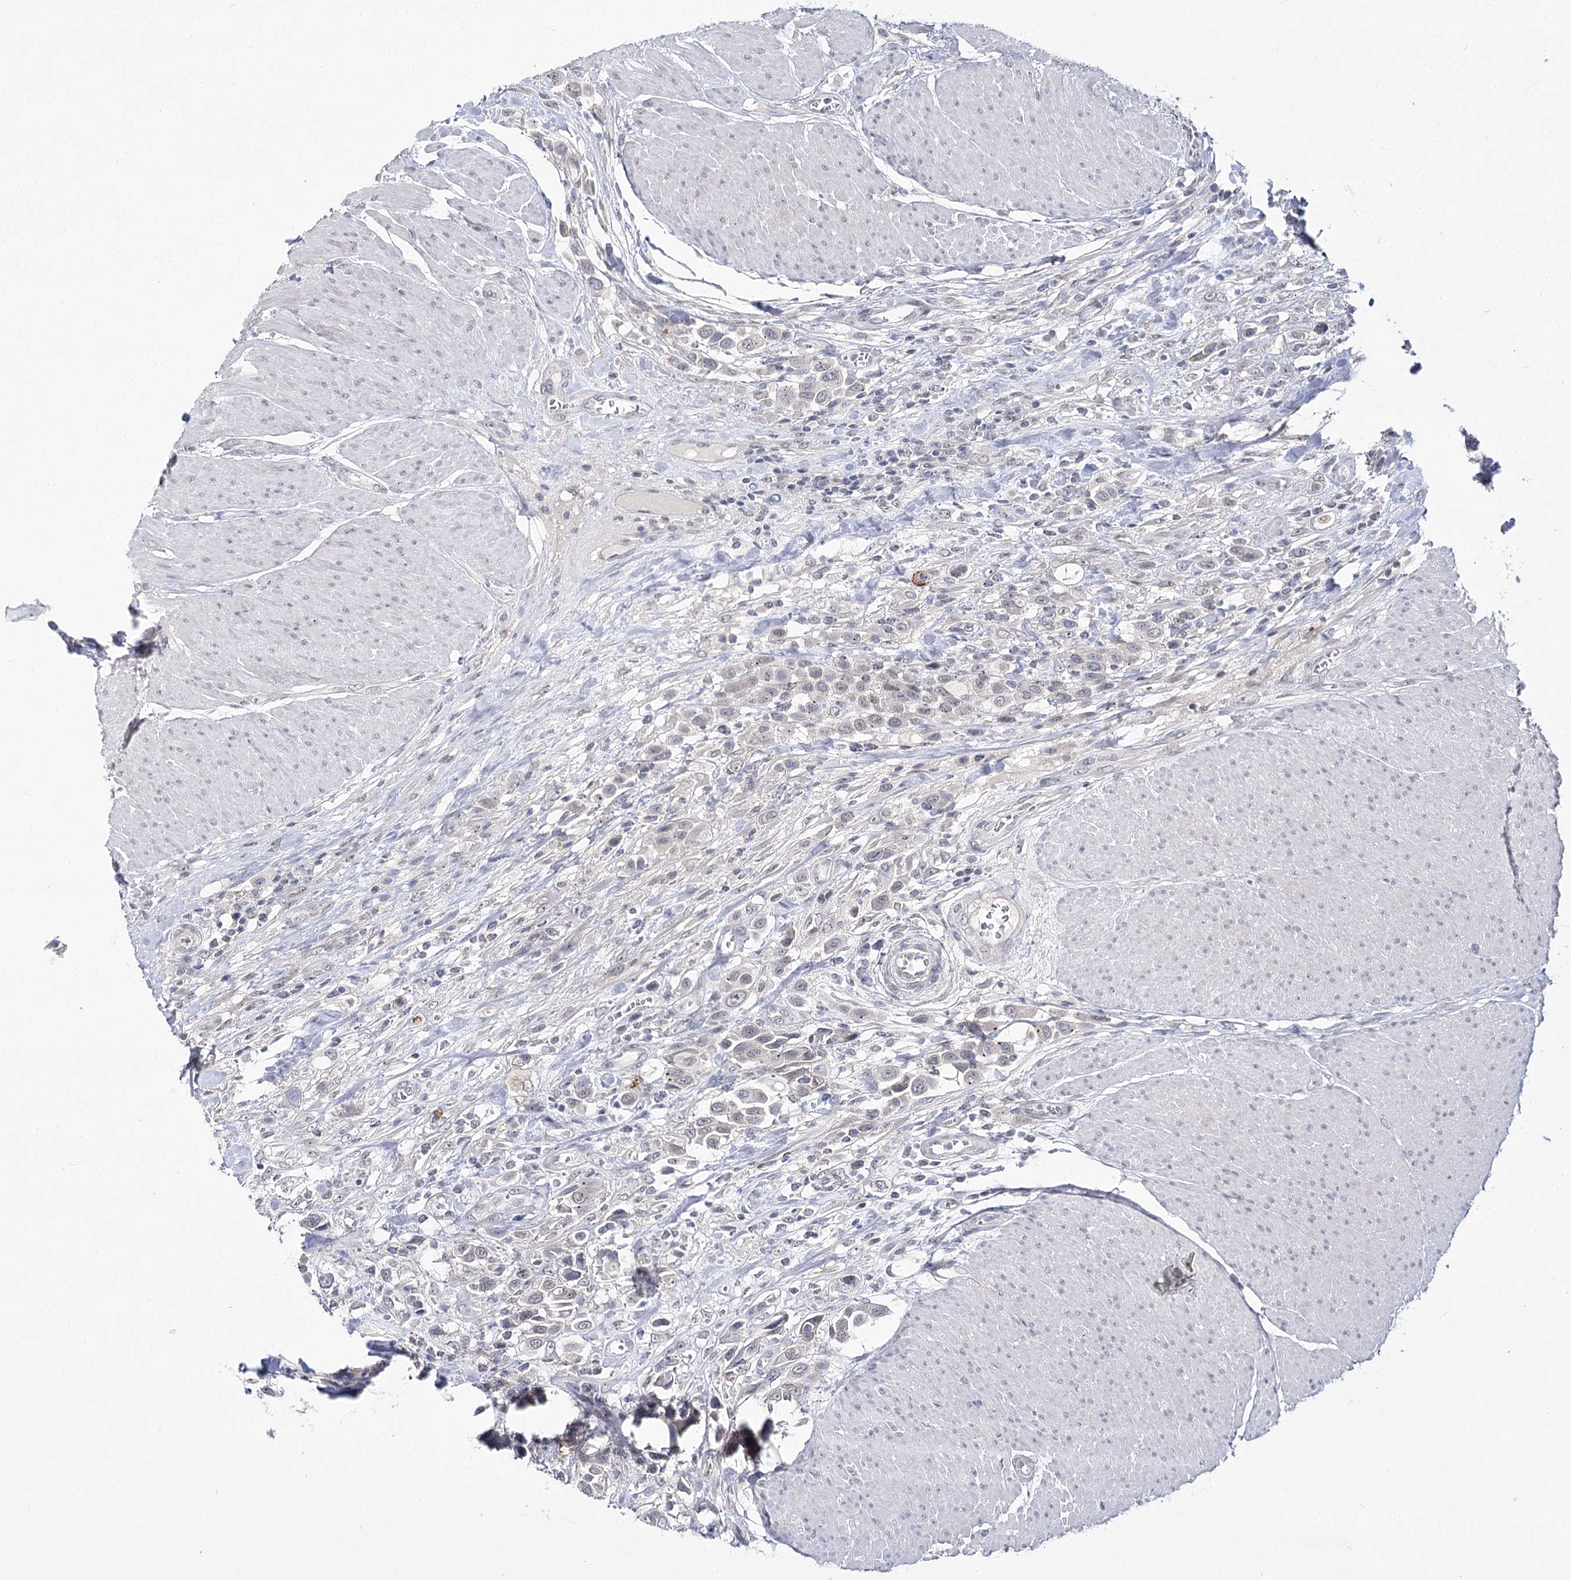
{"staining": {"intensity": "negative", "quantity": "none", "location": "none"}, "tissue": "urothelial cancer", "cell_type": "Tumor cells", "image_type": "cancer", "snomed": [{"axis": "morphology", "description": "Urothelial carcinoma, High grade"}, {"axis": "topography", "description": "Urinary bladder"}], "caption": "DAB immunohistochemical staining of urothelial cancer reveals no significant positivity in tumor cells.", "gene": "ATP10B", "patient": {"sex": "male", "age": 50}}